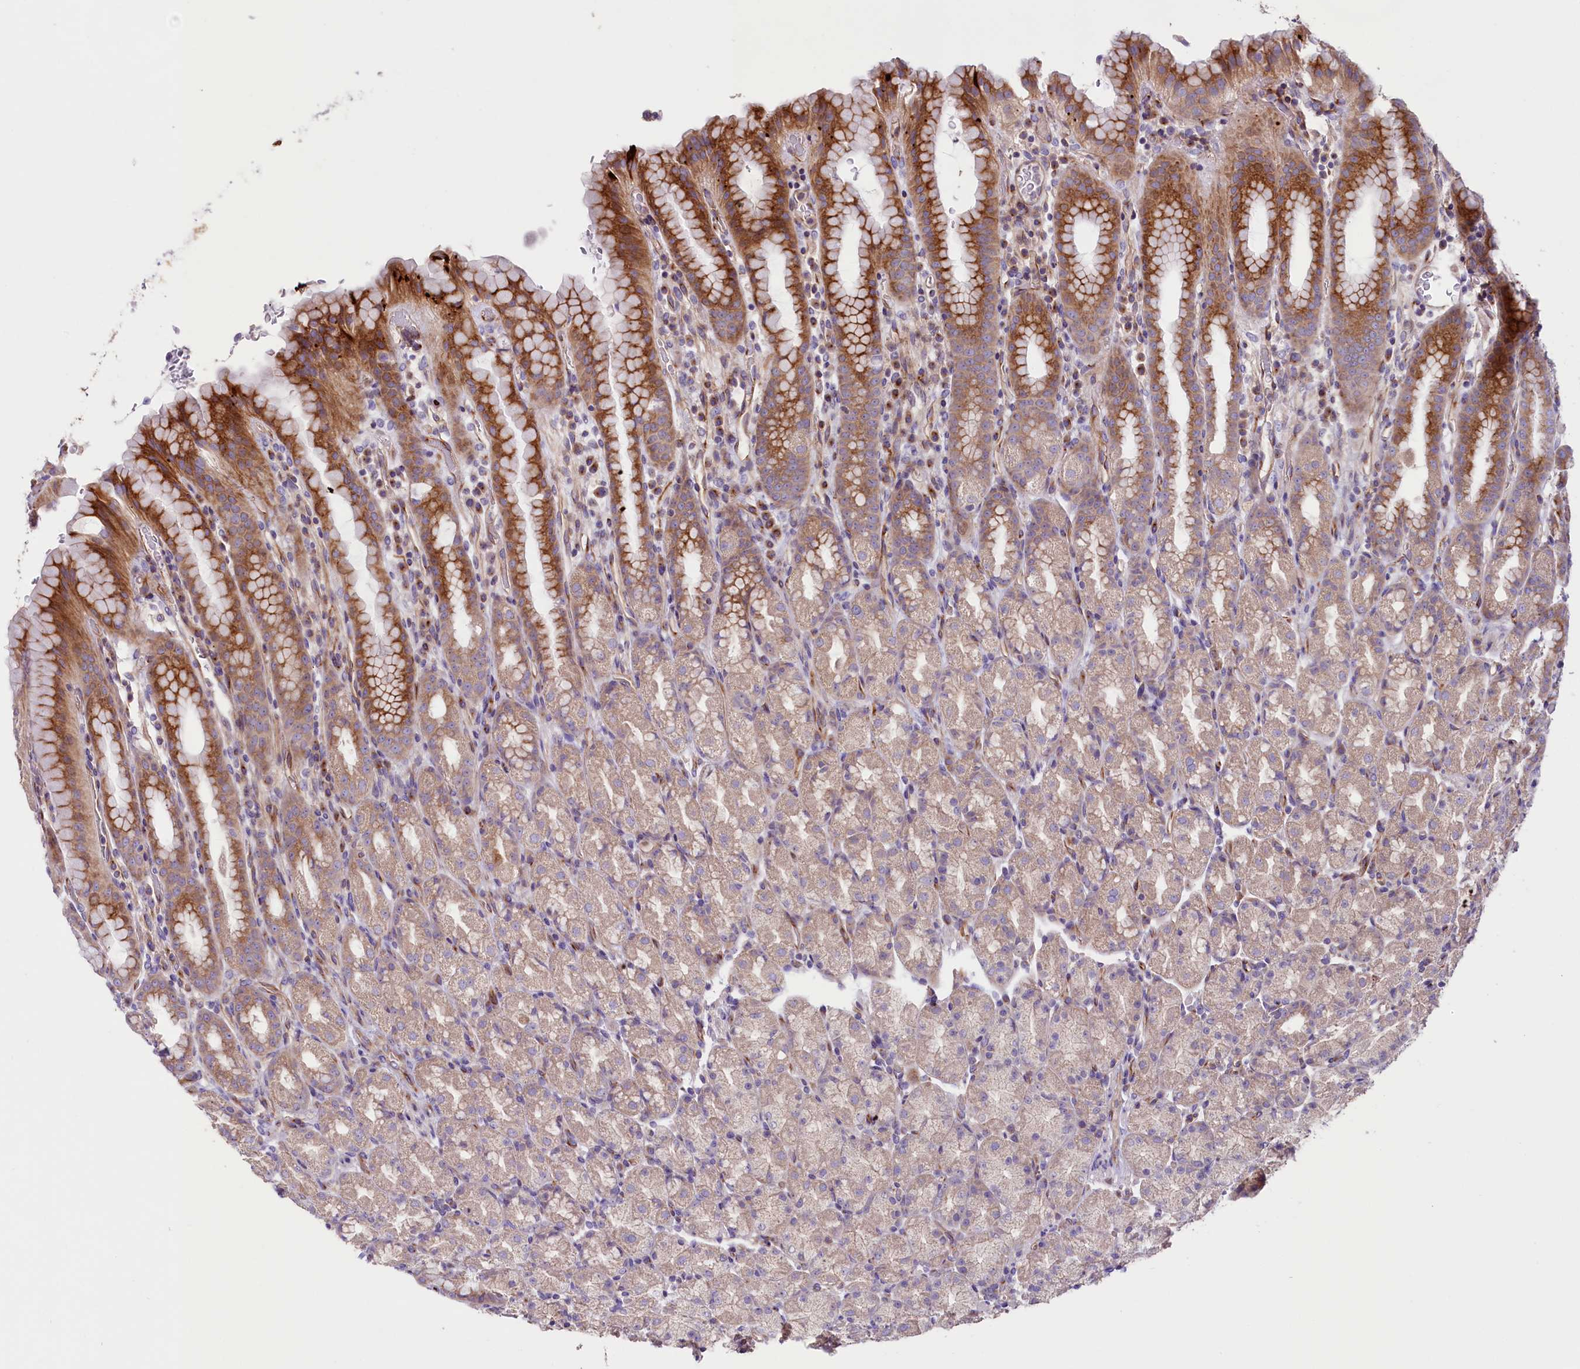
{"staining": {"intensity": "strong", "quantity": "<25%", "location": "cytoplasmic/membranous"}, "tissue": "stomach", "cell_type": "Glandular cells", "image_type": "normal", "snomed": [{"axis": "morphology", "description": "Normal tissue, NOS"}, {"axis": "topography", "description": "Stomach, upper"}, {"axis": "topography", "description": "Stomach, lower"}, {"axis": "topography", "description": "Small intestine"}], "caption": "A high-resolution image shows IHC staining of unremarkable stomach, which displays strong cytoplasmic/membranous staining in about <25% of glandular cells. (DAB (3,3'-diaminobenzidine) = brown stain, brightfield microscopy at high magnification).", "gene": "CD99L2", "patient": {"sex": "male", "age": 68}}